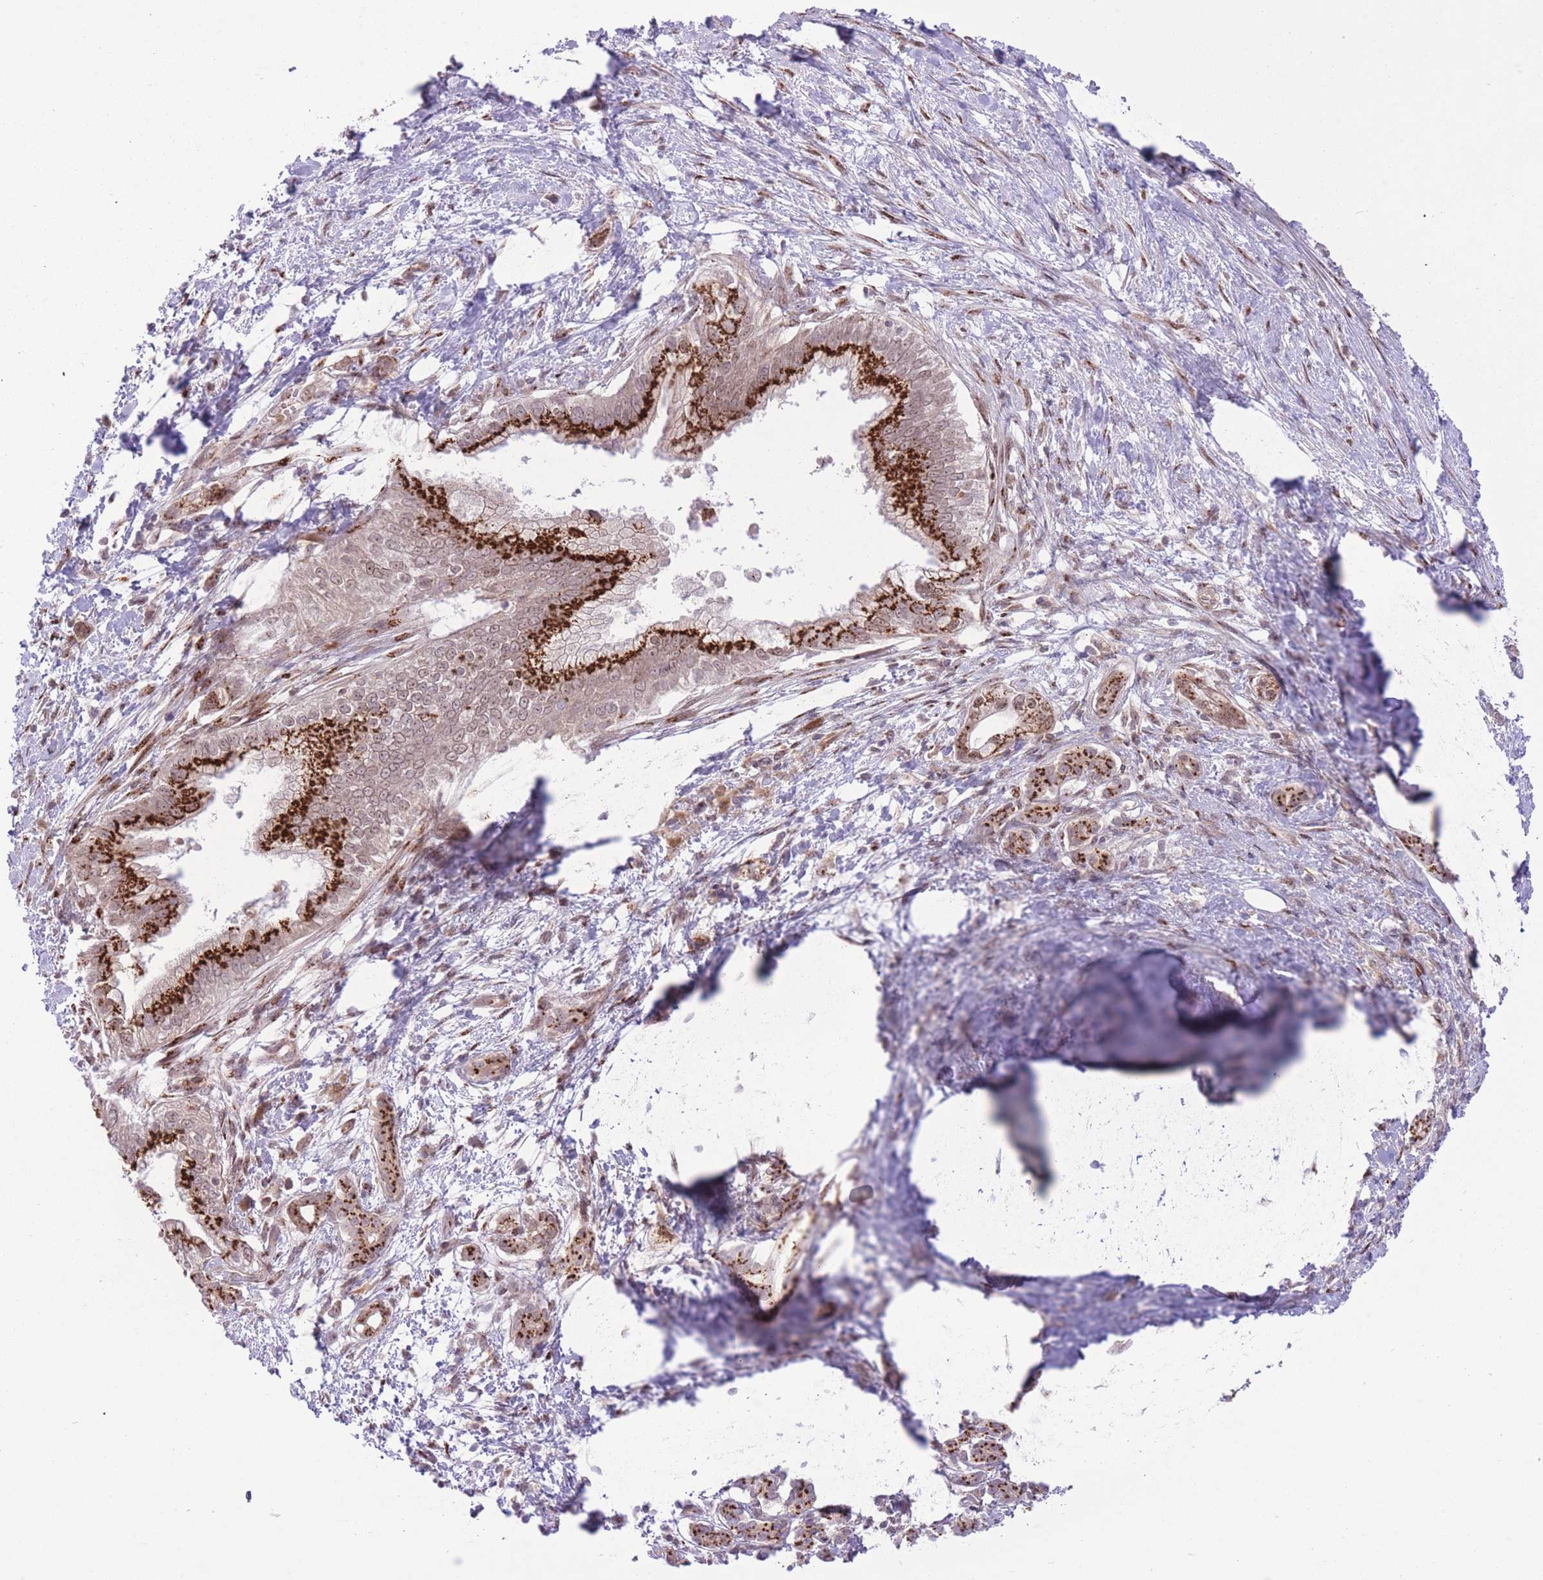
{"staining": {"intensity": "strong", "quantity": ">75%", "location": "cytoplasmic/membranous"}, "tissue": "pancreatic cancer", "cell_type": "Tumor cells", "image_type": "cancer", "snomed": [{"axis": "morphology", "description": "Adenocarcinoma, NOS"}, {"axis": "topography", "description": "Pancreas"}], "caption": "This image displays adenocarcinoma (pancreatic) stained with immunohistochemistry to label a protein in brown. The cytoplasmic/membranous of tumor cells show strong positivity for the protein. Nuclei are counter-stained blue.", "gene": "ZBED5", "patient": {"sex": "male", "age": 70}}